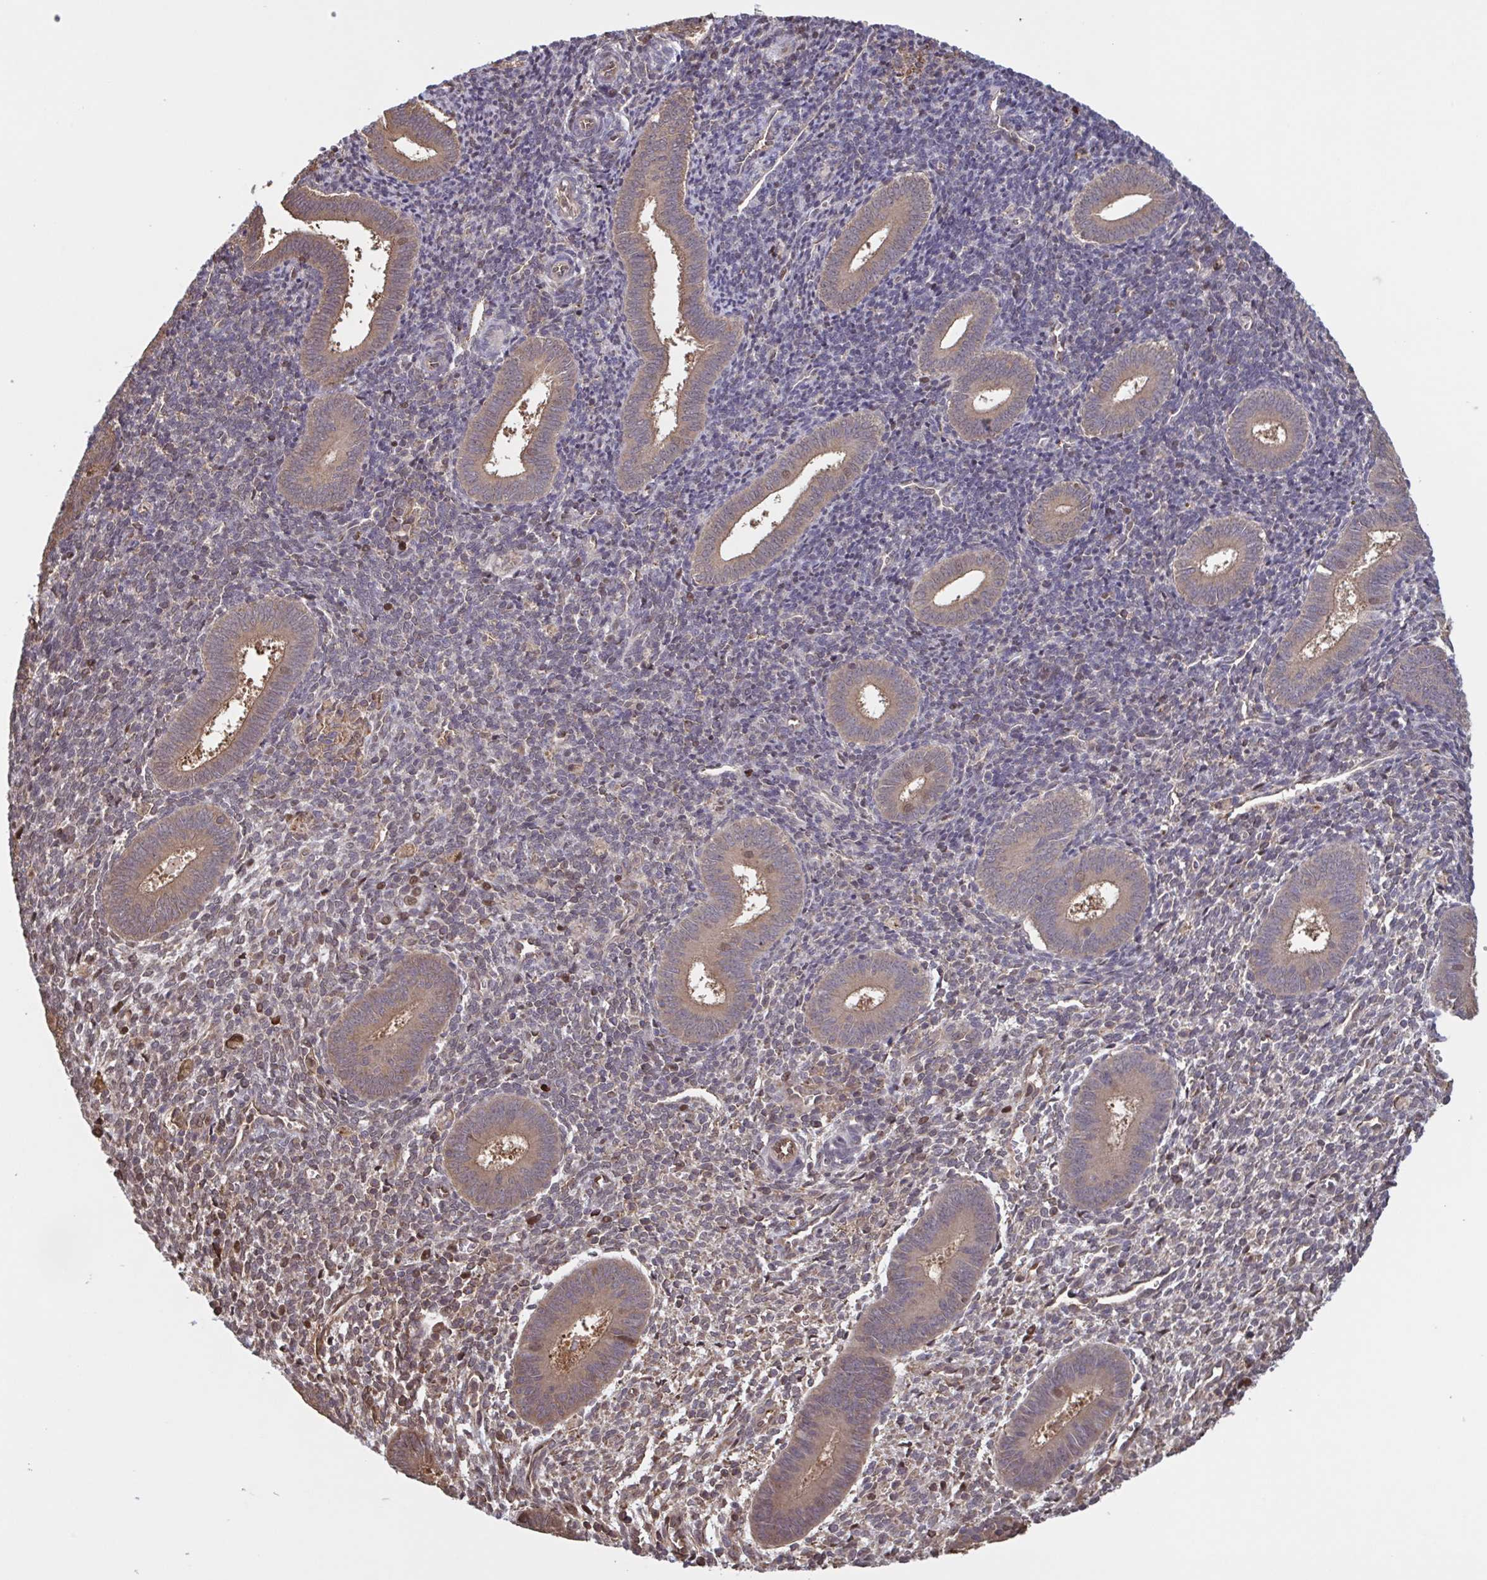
{"staining": {"intensity": "moderate", "quantity": "25%-75%", "location": "cytoplasmic/membranous"}, "tissue": "endometrium", "cell_type": "Cells in endometrial stroma", "image_type": "normal", "snomed": [{"axis": "morphology", "description": "Normal tissue, NOS"}, {"axis": "topography", "description": "Endometrium"}], "caption": "The image exhibits staining of unremarkable endometrium, revealing moderate cytoplasmic/membranous protein expression (brown color) within cells in endometrial stroma. The staining was performed using DAB to visualize the protein expression in brown, while the nuclei were stained in blue with hematoxylin (Magnification: 20x).", "gene": "SEC63", "patient": {"sex": "female", "age": 25}}